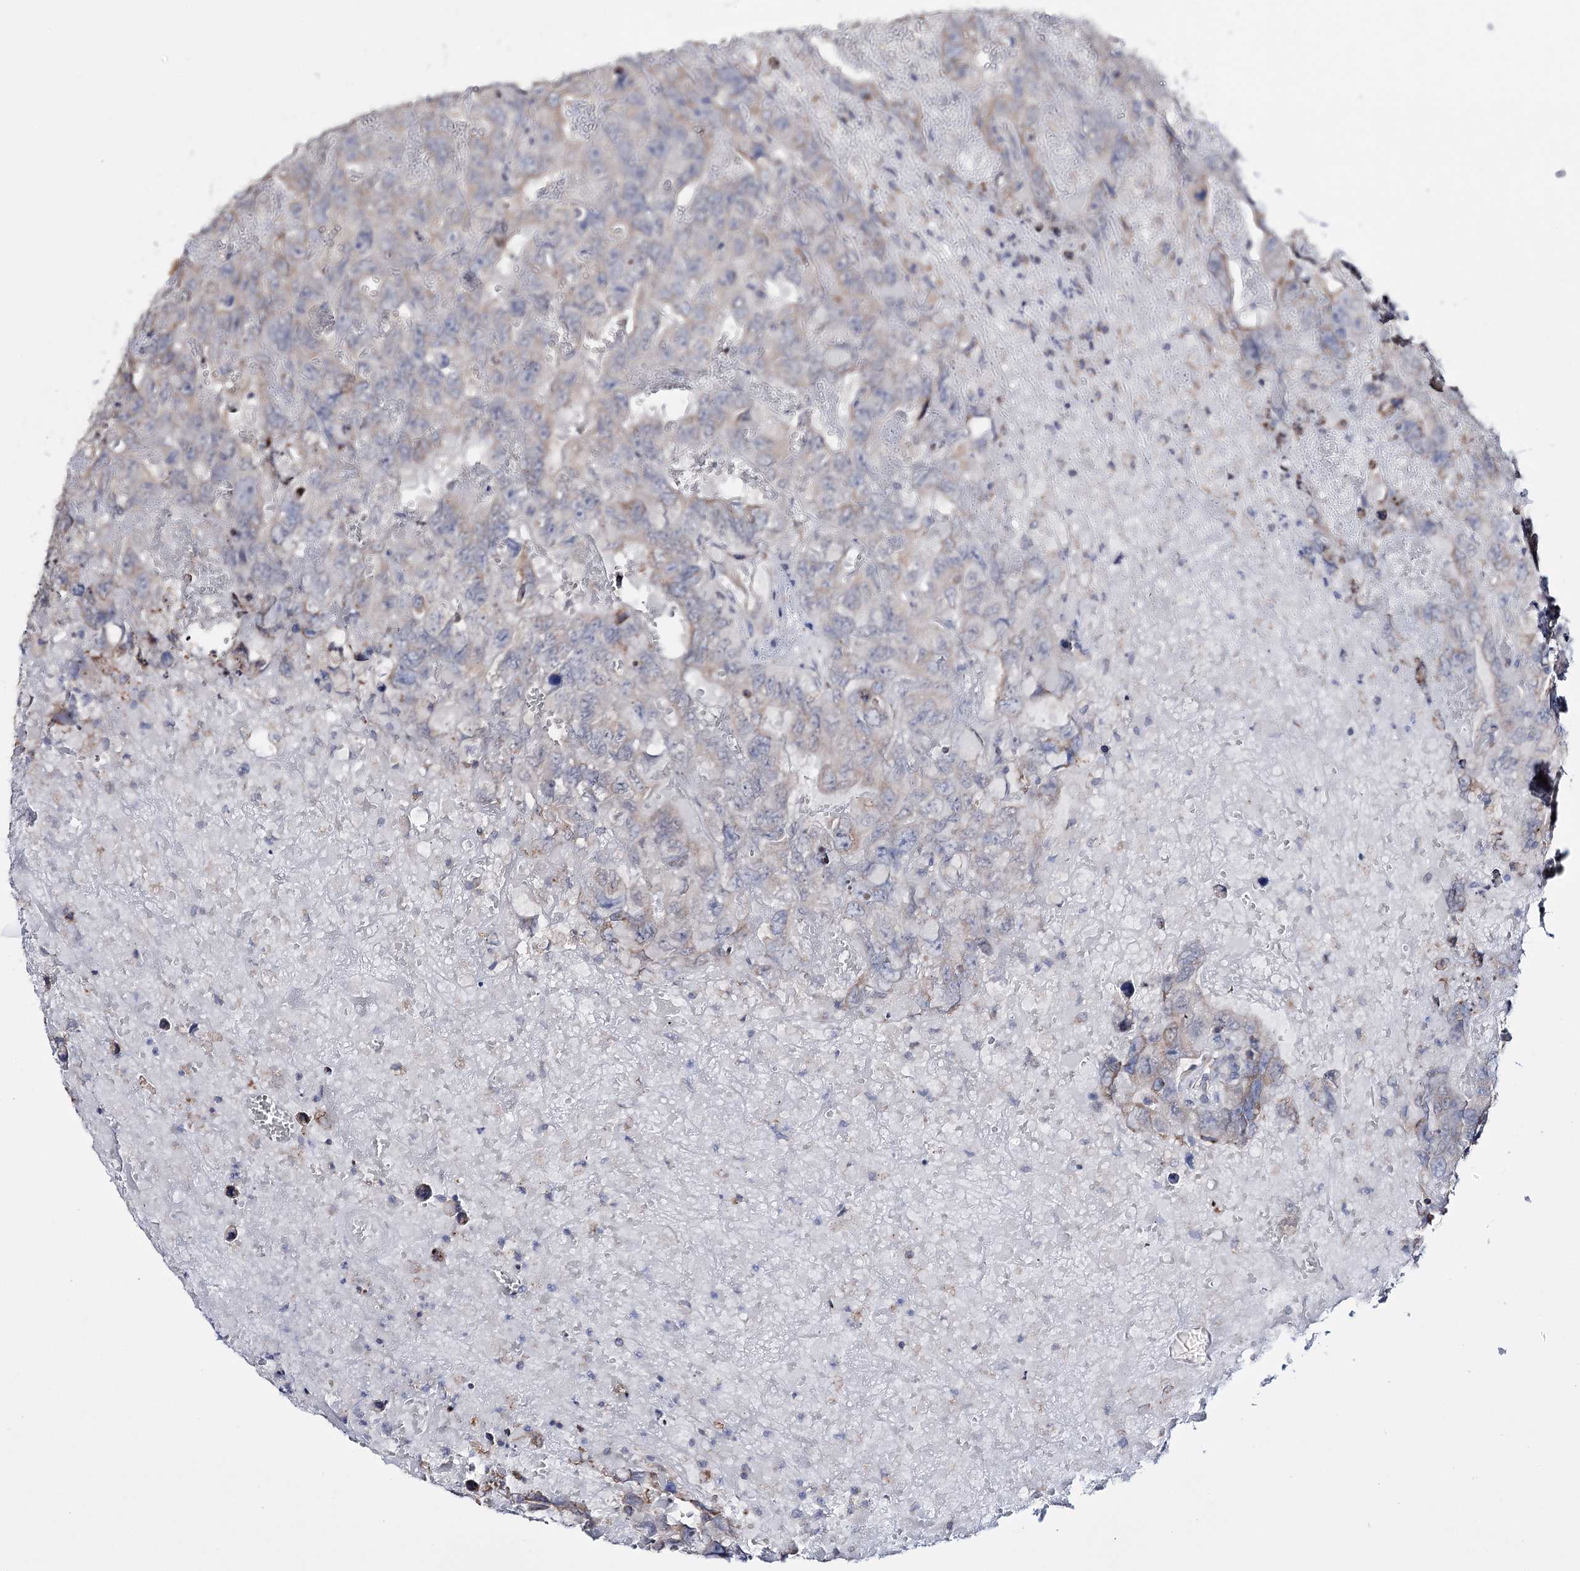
{"staining": {"intensity": "weak", "quantity": "<25%", "location": "cytoplasmic/membranous"}, "tissue": "testis cancer", "cell_type": "Tumor cells", "image_type": "cancer", "snomed": [{"axis": "morphology", "description": "Carcinoma, Embryonal, NOS"}, {"axis": "topography", "description": "Testis"}], "caption": "Testis embryonal carcinoma was stained to show a protein in brown. There is no significant expression in tumor cells.", "gene": "PTER", "patient": {"sex": "male", "age": 45}}